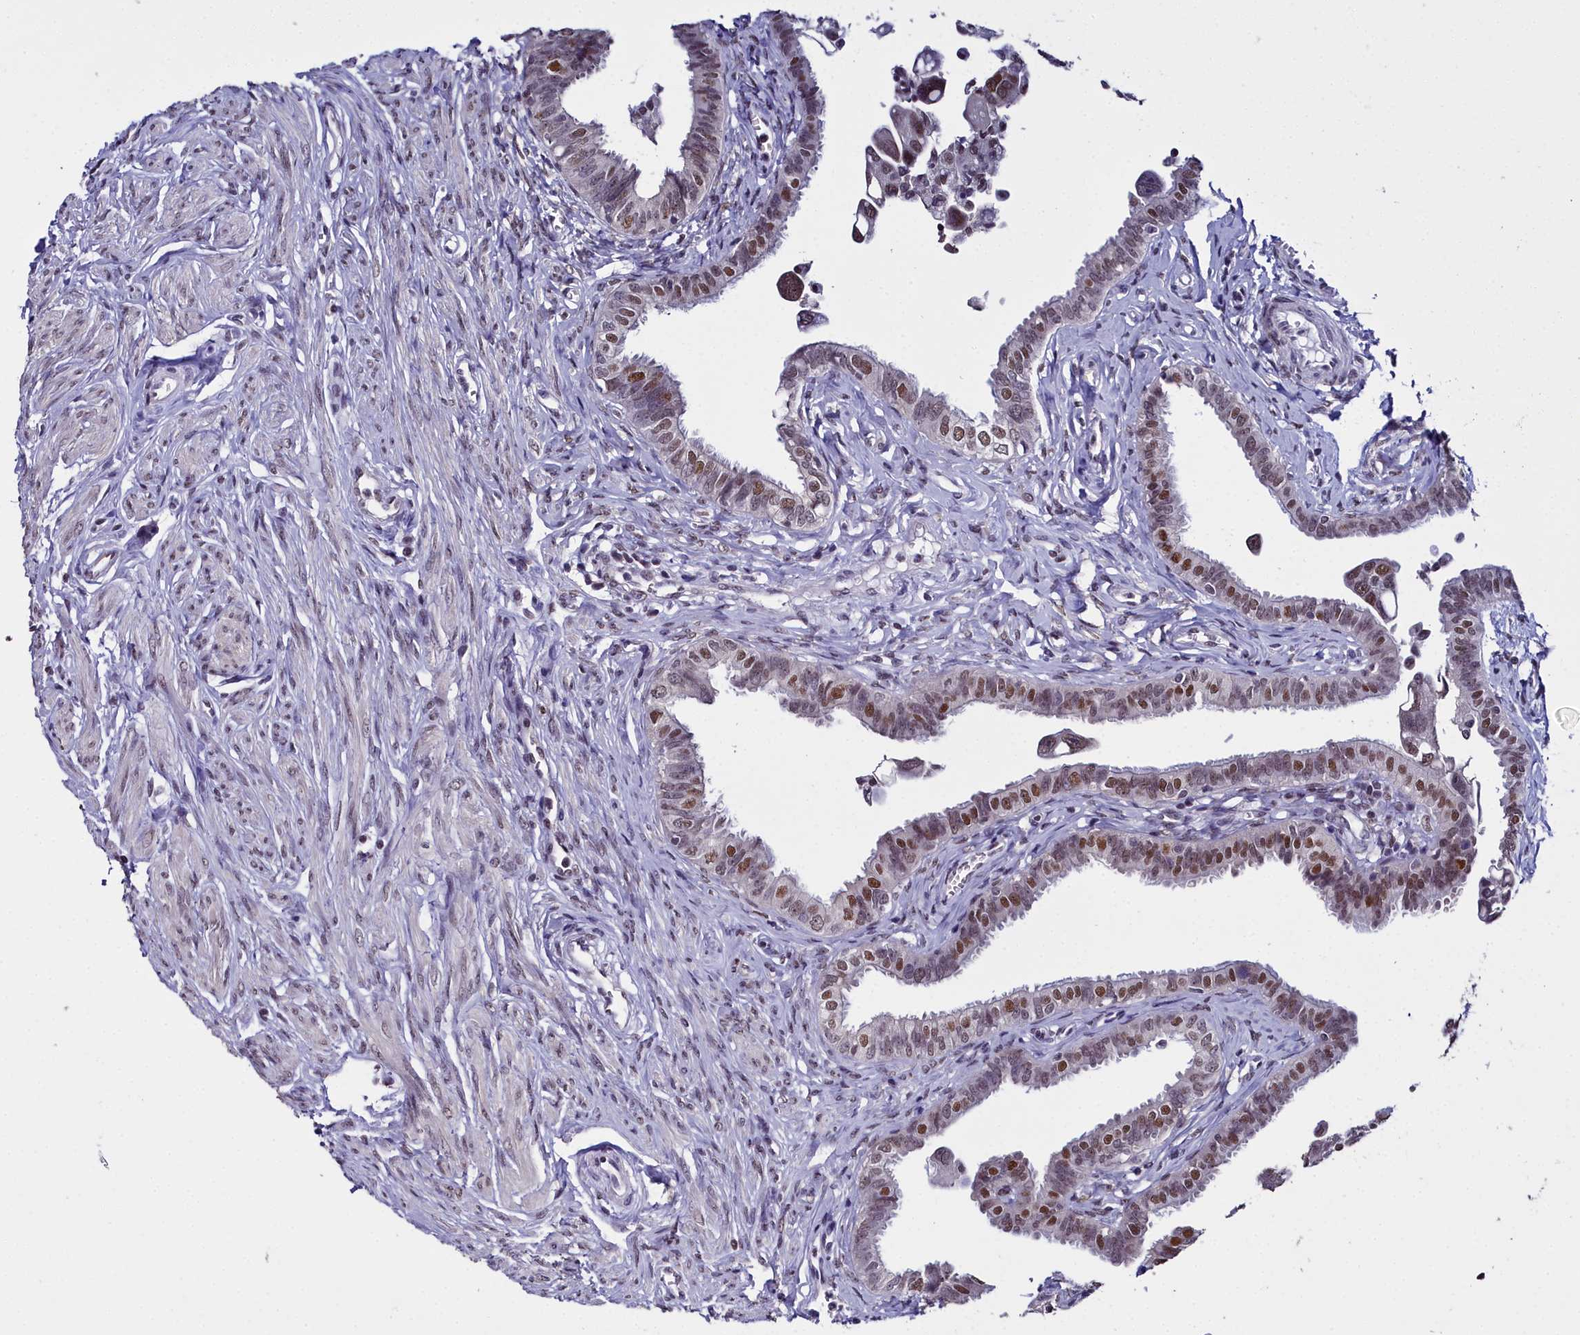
{"staining": {"intensity": "moderate", "quantity": ">75%", "location": "nuclear"}, "tissue": "fallopian tube", "cell_type": "Glandular cells", "image_type": "normal", "snomed": [{"axis": "morphology", "description": "Normal tissue, NOS"}, {"axis": "morphology", "description": "Carcinoma, NOS"}, {"axis": "topography", "description": "Fallopian tube"}, {"axis": "topography", "description": "Ovary"}], "caption": "Immunohistochemistry staining of unremarkable fallopian tube, which reveals medium levels of moderate nuclear positivity in about >75% of glandular cells indicating moderate nuclear protein positivity. The staining was performed using DAB (brown) for protein detection and nuclei were counterstained in hematoxylin (blue).", "gene": "CCDC97", "patient": {"sex": "female", "age": 59}}